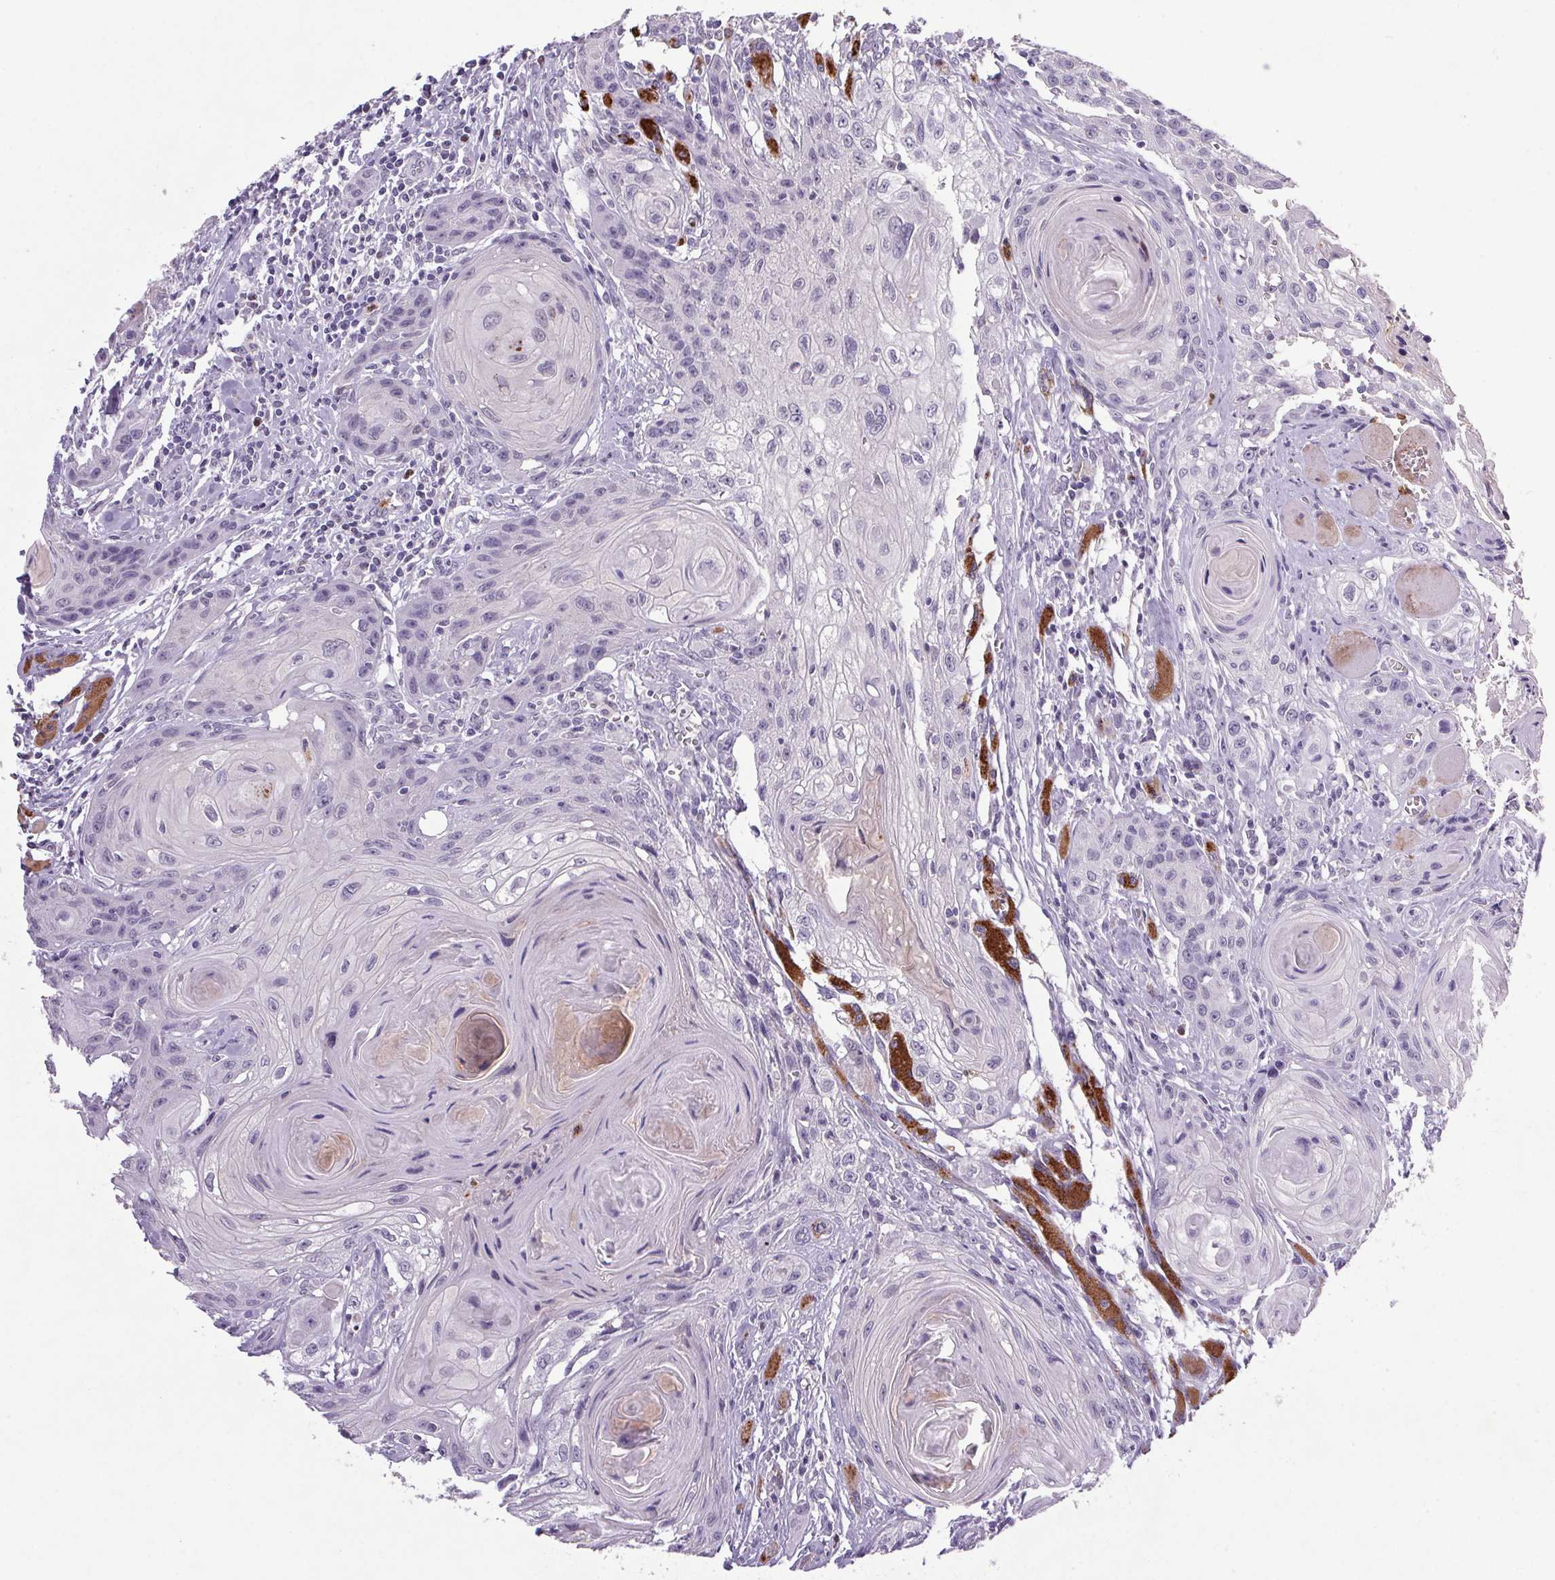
{"staining": {"intensity": "negative", "quantity": "none", "location": "none"}, "tissue": "head and neck cancer", "cell_type": "Tumor cells", "image_type": "cancer", "snomed": [{"axis": "morphology", "description": "Squamous cell carcinoma, NOS"}, {"axis": "topography", "description": "Oral tissue"}, {"axis": "topography", "description": "Head-Neck"}], "caption": "The photomicrograph exhibits no significant staining in tumor cells of head and neck squamous cell carcinoma.", "gene": "TRDN", "patient": {"sex": "male", "age": 58}}